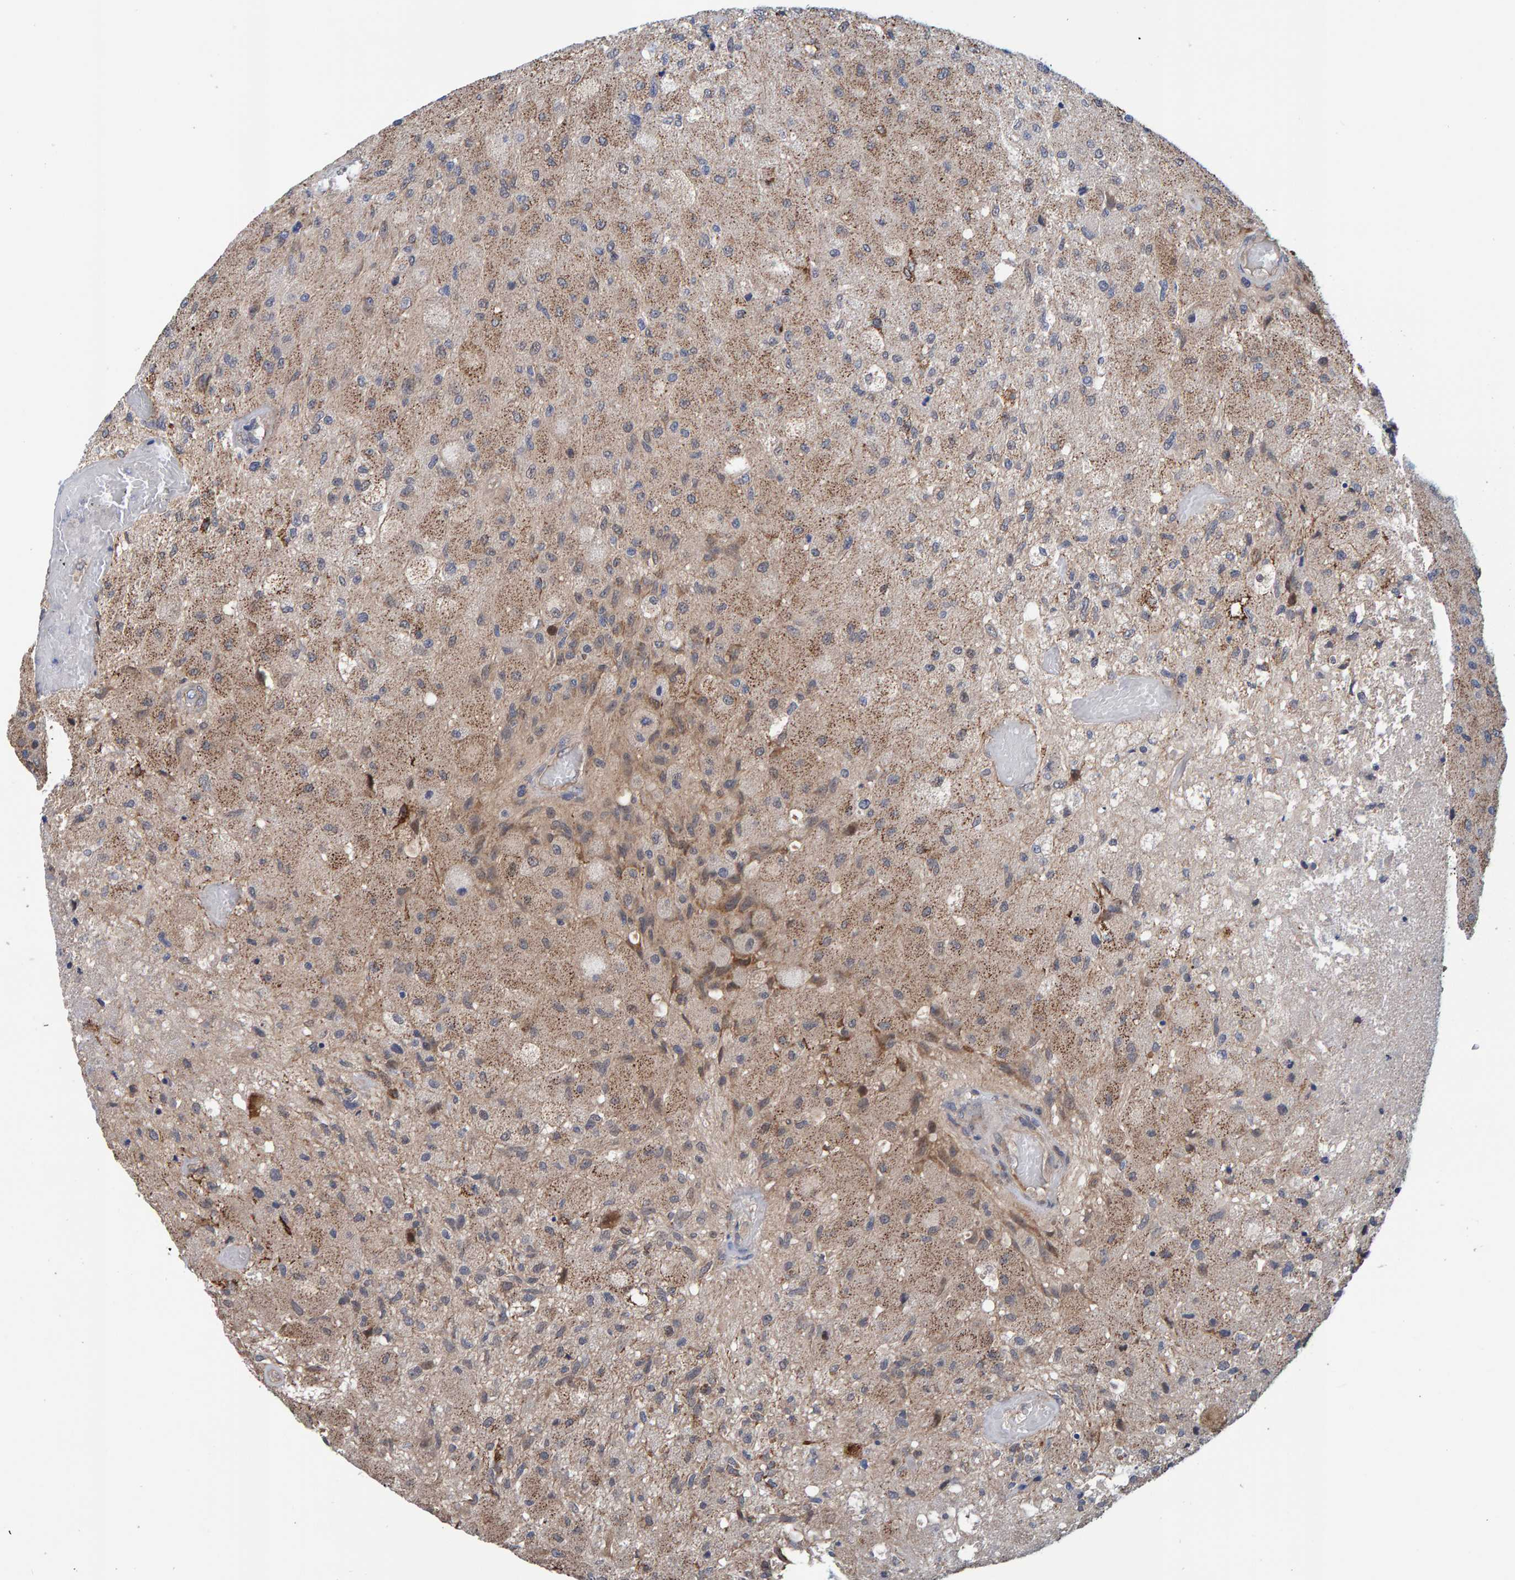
{"staining": {"intensity": "weak", "quantity": "25%-75%", "location": "cytoplasmic/membranous"}, "tissue": "glioma", "cell_type": "Tumor cells", "image_type": "cancer", "snomed": [{"axis": "morphology", "description": "Normal tissue, NOS"}, {"axis": "morphology", "description": "Glioma, malignant, High grade"}, {"axis": "topography", "description": "Cerebral cortex"}], "caption": "Malignant glioma (high-grade) tissue demonstrates weak cytoplasmic/membranous staining in about 25%-75% of tumor cells, visualized by immunohistochemistry.", "gene": "SCRN2", "patient": {"sex": "male", "age": 77}}